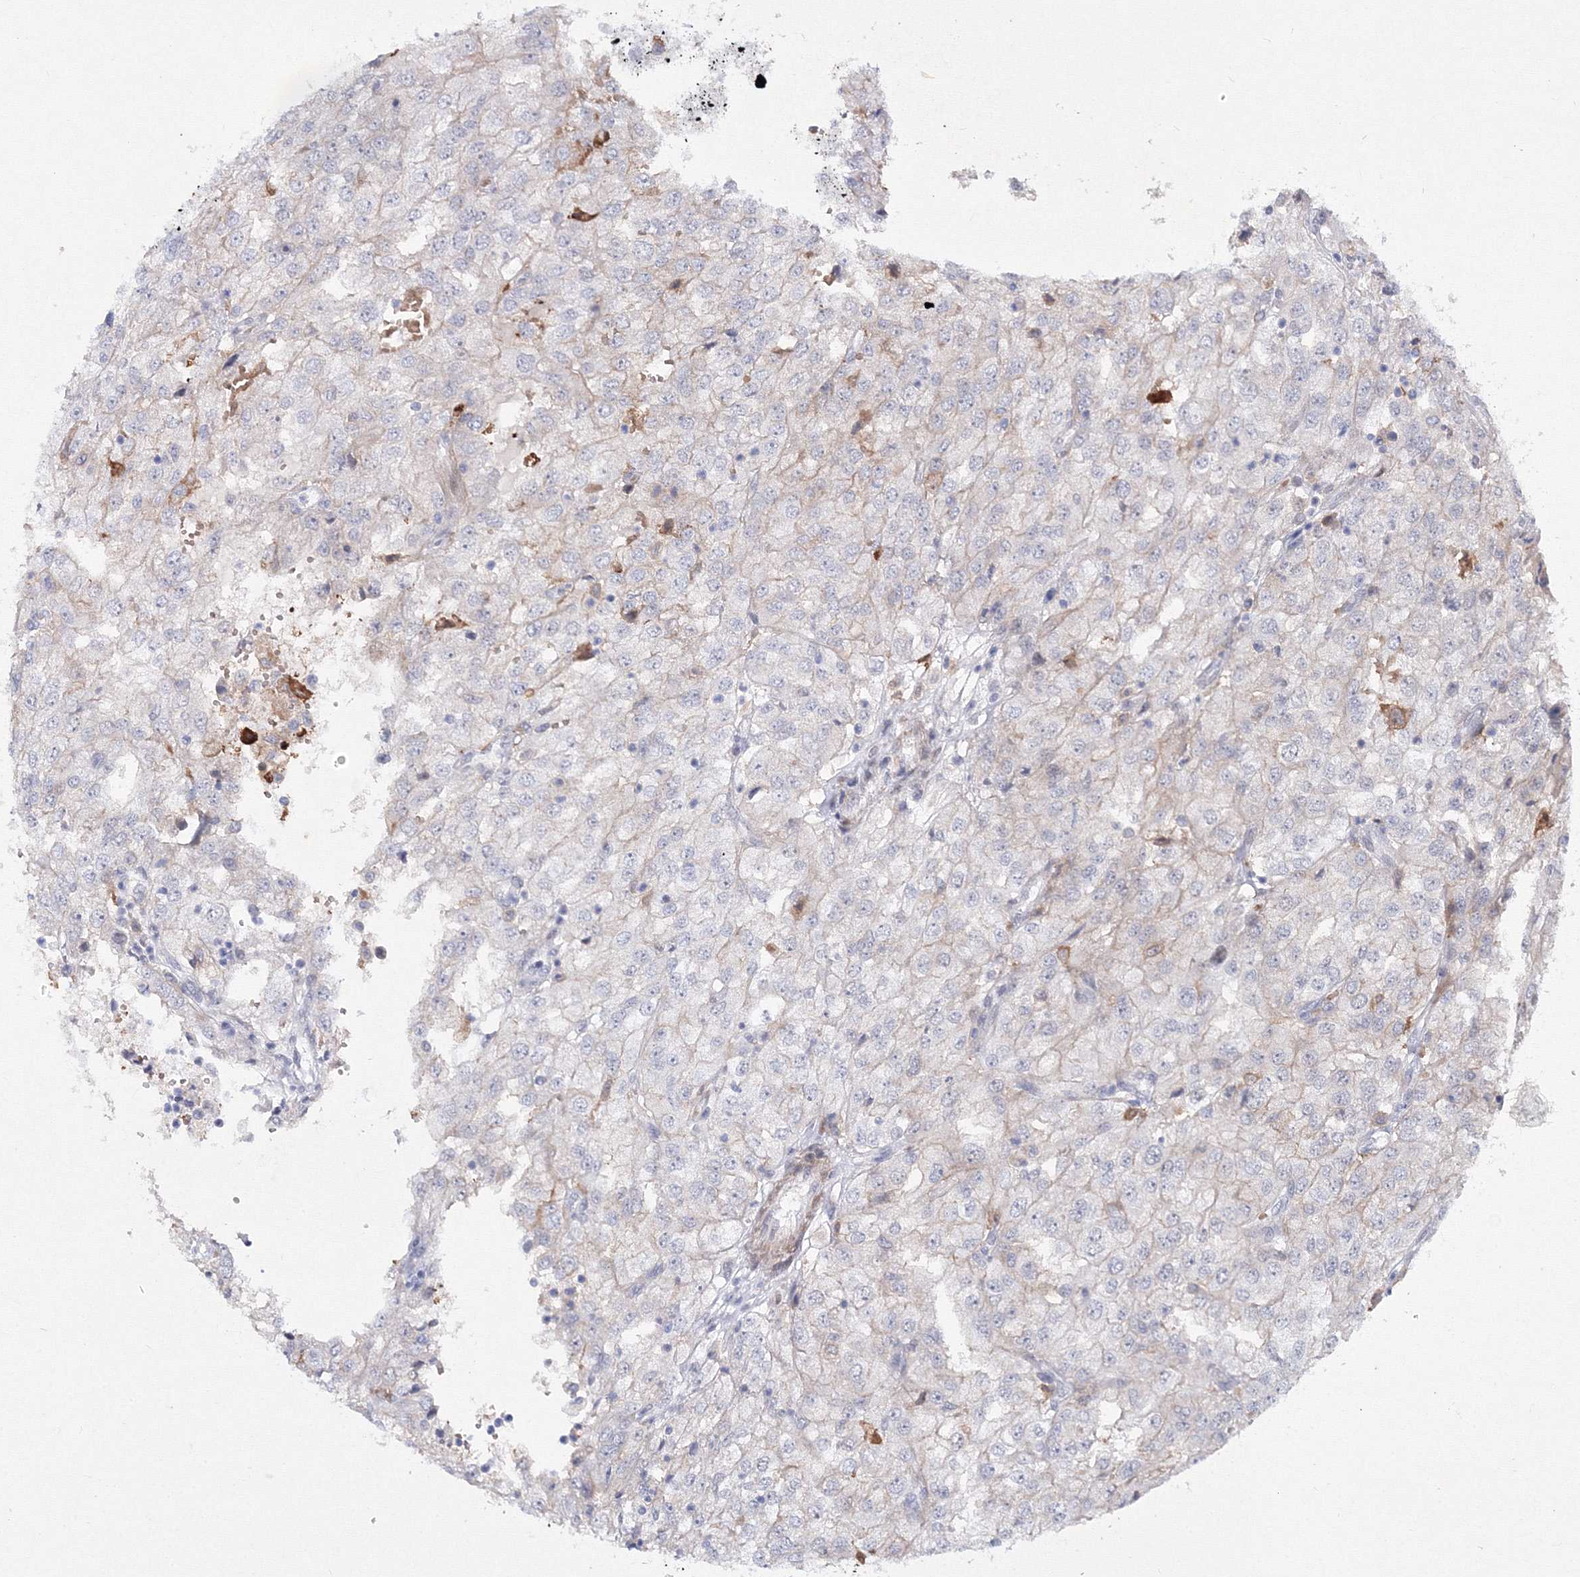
{"staining": {"intensity": "negative", "quantity": "none", "location": "none"}, "tissue": "renal cancer", "cell_type": "Tumor cells", "image_type": "cancer", "snomed": [{"axis": "morphology", "description": "Adenocarcinoma, NOS"}, {"axis": "topography", "description": "Kidney"}], "caption": "This is an immunohistochemistry (IHC) micrograph of adenocarcinoma (renal). There is no expression in tumor cells.", "gene": "C11orf52", "patient": {"sex": "female", "age": 54}}